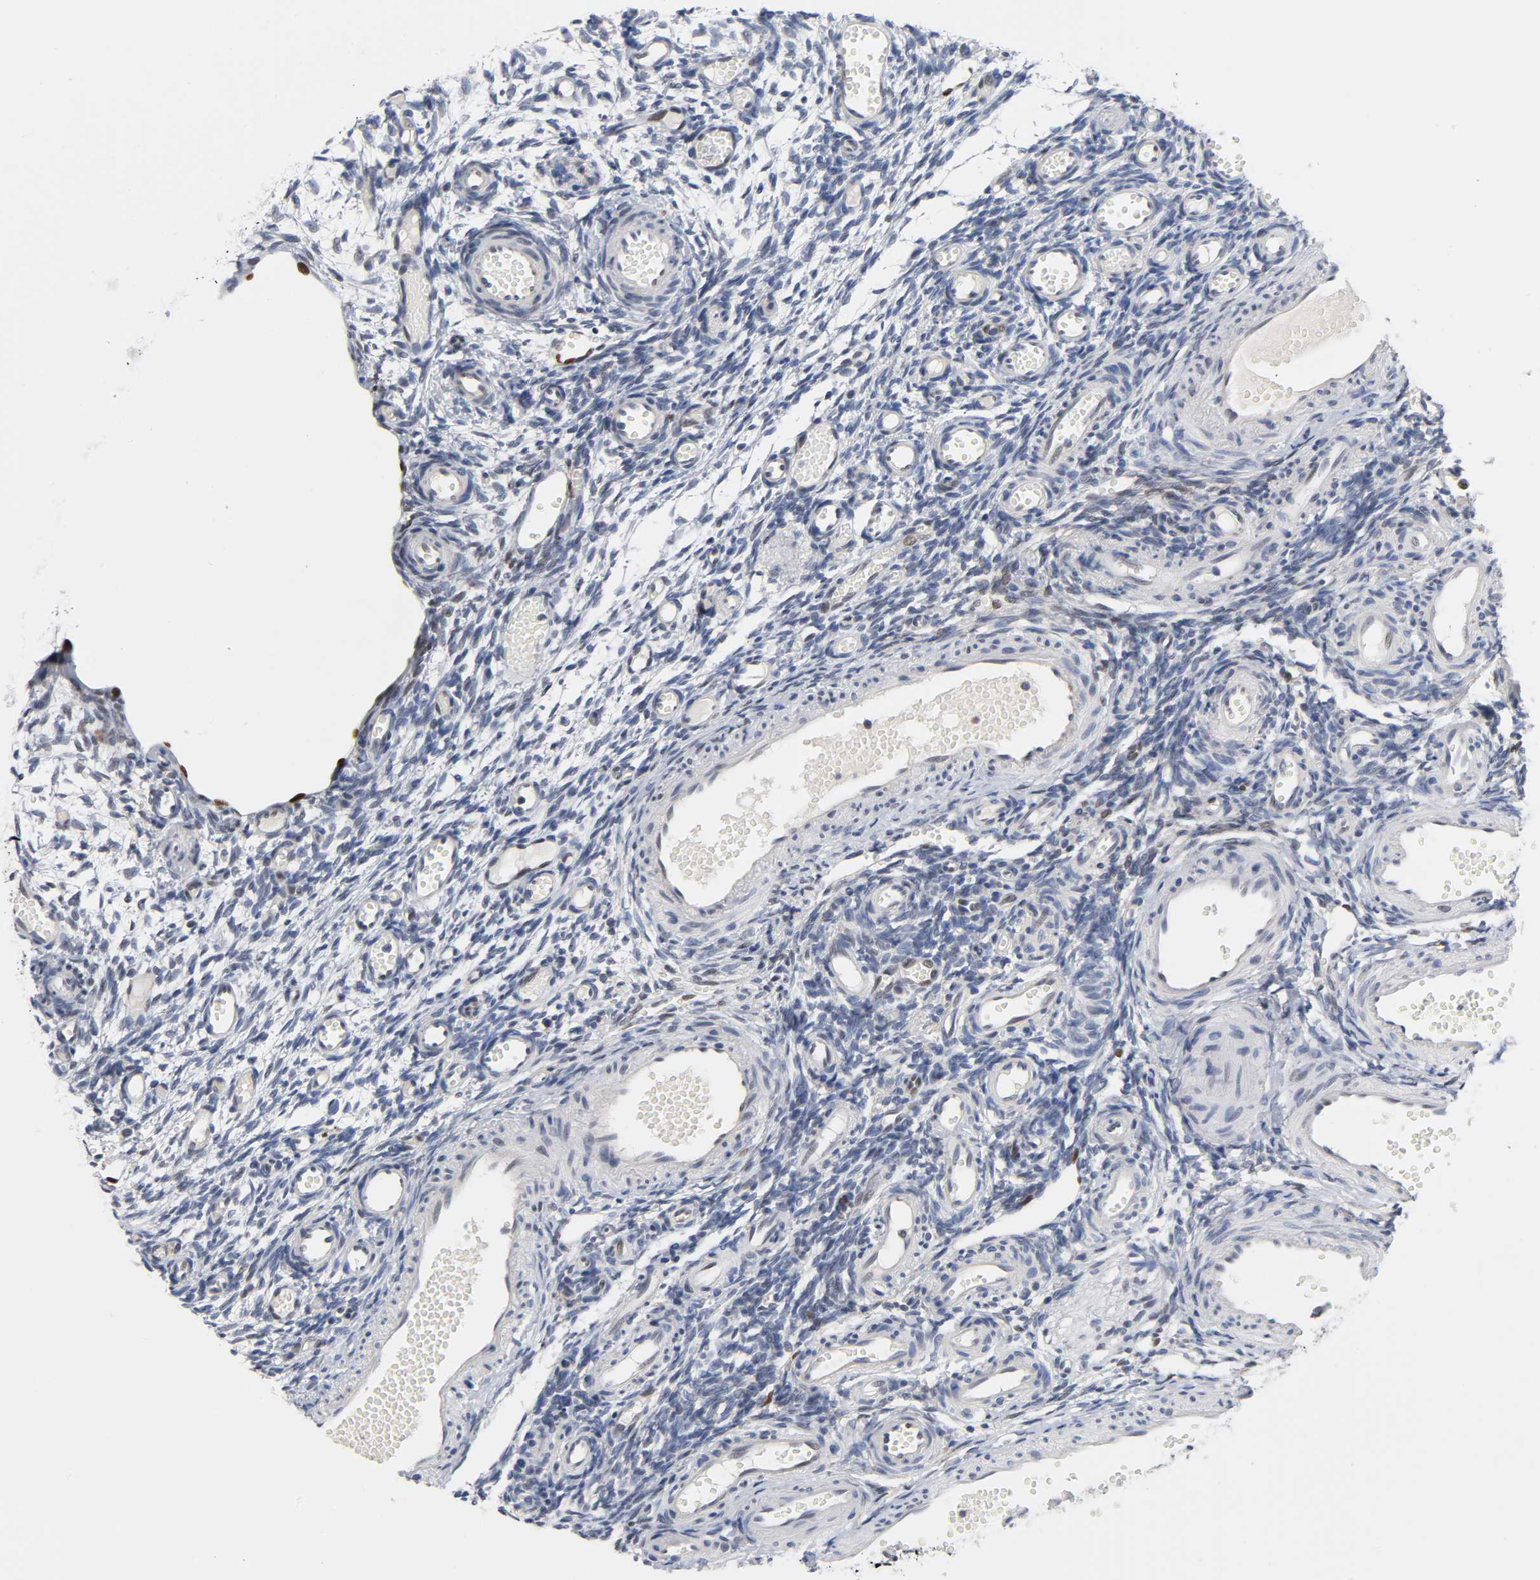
{"staining": {"intensity": "negative", "quantity": "none", "location": "none"}, "tissue": "ovary", "cell_type": "Ovarian stroma cells", "image_type": "normal", "snomed": [{"axis": "morphology", "description": "Normal tissue, NOS"}, {"axis": "topography", "description": "Ovary"}], "caption": "The photomicrograph demonstrates no staining of ovarian stroma cells in unremarkable ovary. (Stains: DAB (3,3'-diaminobenzidine) immunohistochemistry with hematoxylin counter stain, Microscopy: brightfield microscopy at high magnification).", "gene": "NFATC1", "patient": {"sex": "female", "age": 35}}